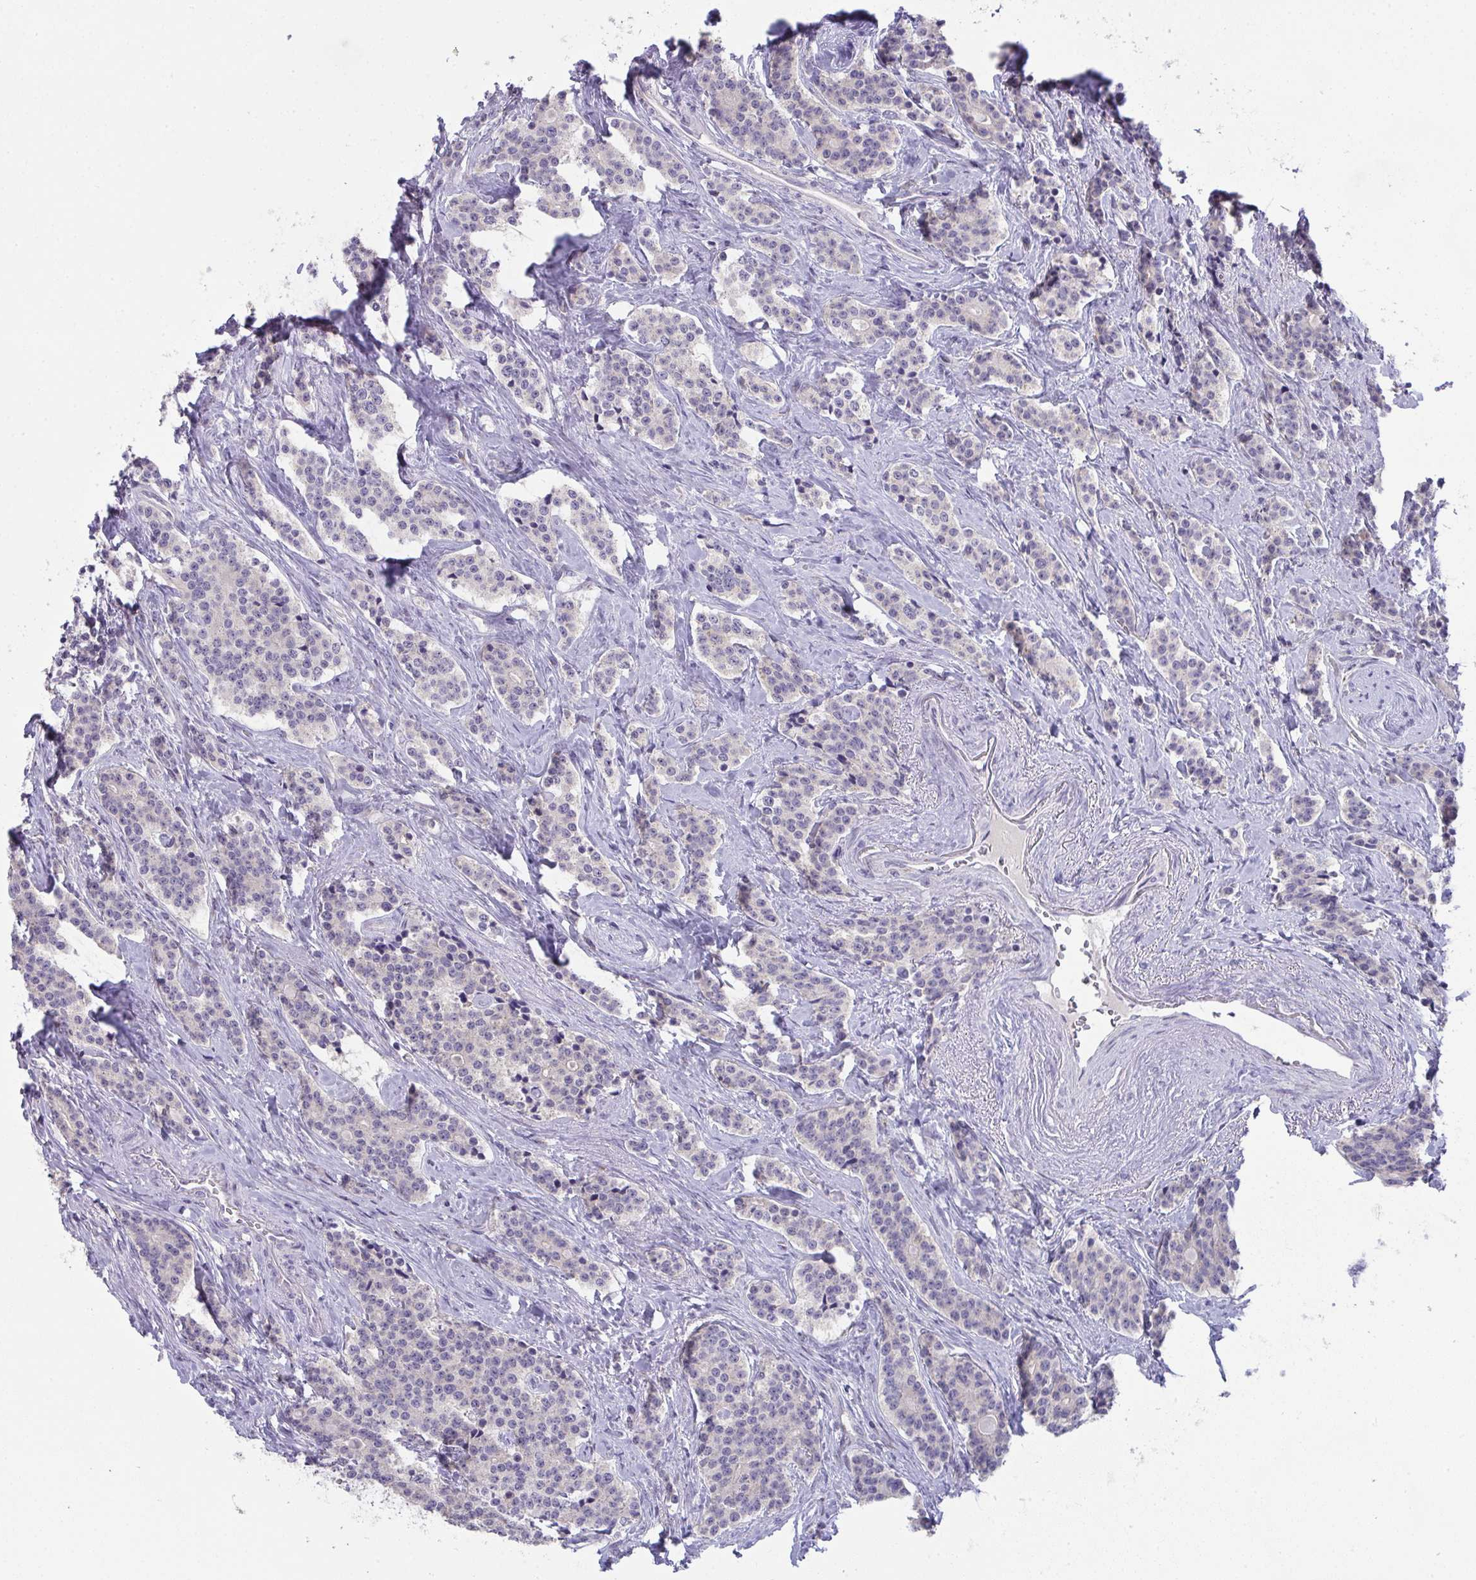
{"staining": {"intensity": "negative", "quantity": "none", "location": "none"}, "tissue": "carcinoid", "cell_type": "Tumor cells", "image_type": "cancer", "snomed": [{"axis": "morphology", "description": "Carcinoid, malignant, NOS"}, {"axis": "topography", "description": "Small intestine"}], "caption": "Human carcinoid stained for a protein using IHC reveals no positivity in tumor cells.", "gene": "GALNT16", "patient": {"sex": "female", "age": 73}}